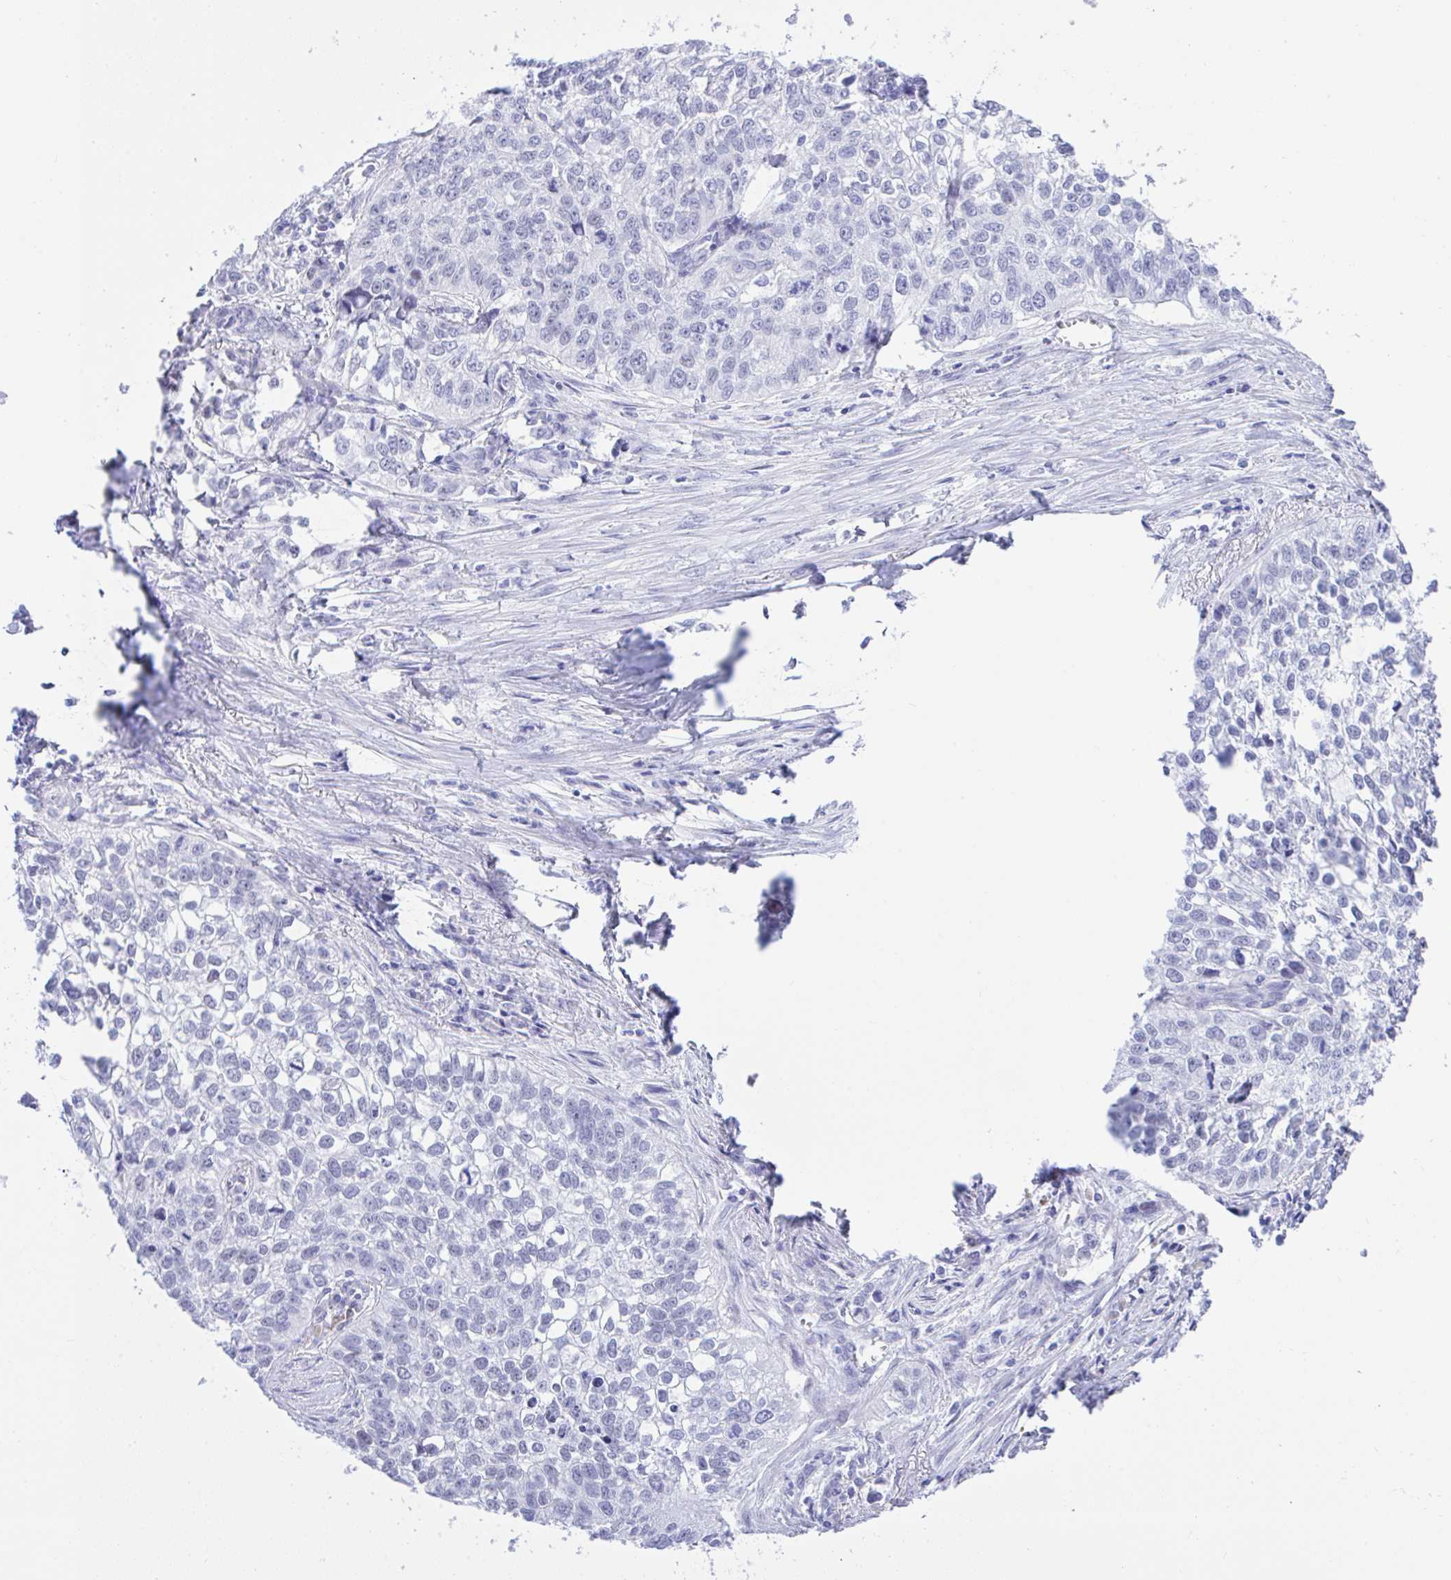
{"staining": {"intensity": "negative", "quantity": "none", "location": "none"}, "tissue": "lung cancer", "cell_type": "Tumor cells", "image_type": "cancer", "snomed": [{"axis": "morphology", "description": "Squamous cell carcinoma, NOS"}, {"axis": "topography", "description": "Lung"}], "caption": "Immunohistochemistry (IHC) photomicrograph of neoplastic tissue: lung cancer stained with DAB exhibits no significant protein staining in tumor cells.", "gene": "SEL1L2", "patient": {"sex": "male", "age": 74}}